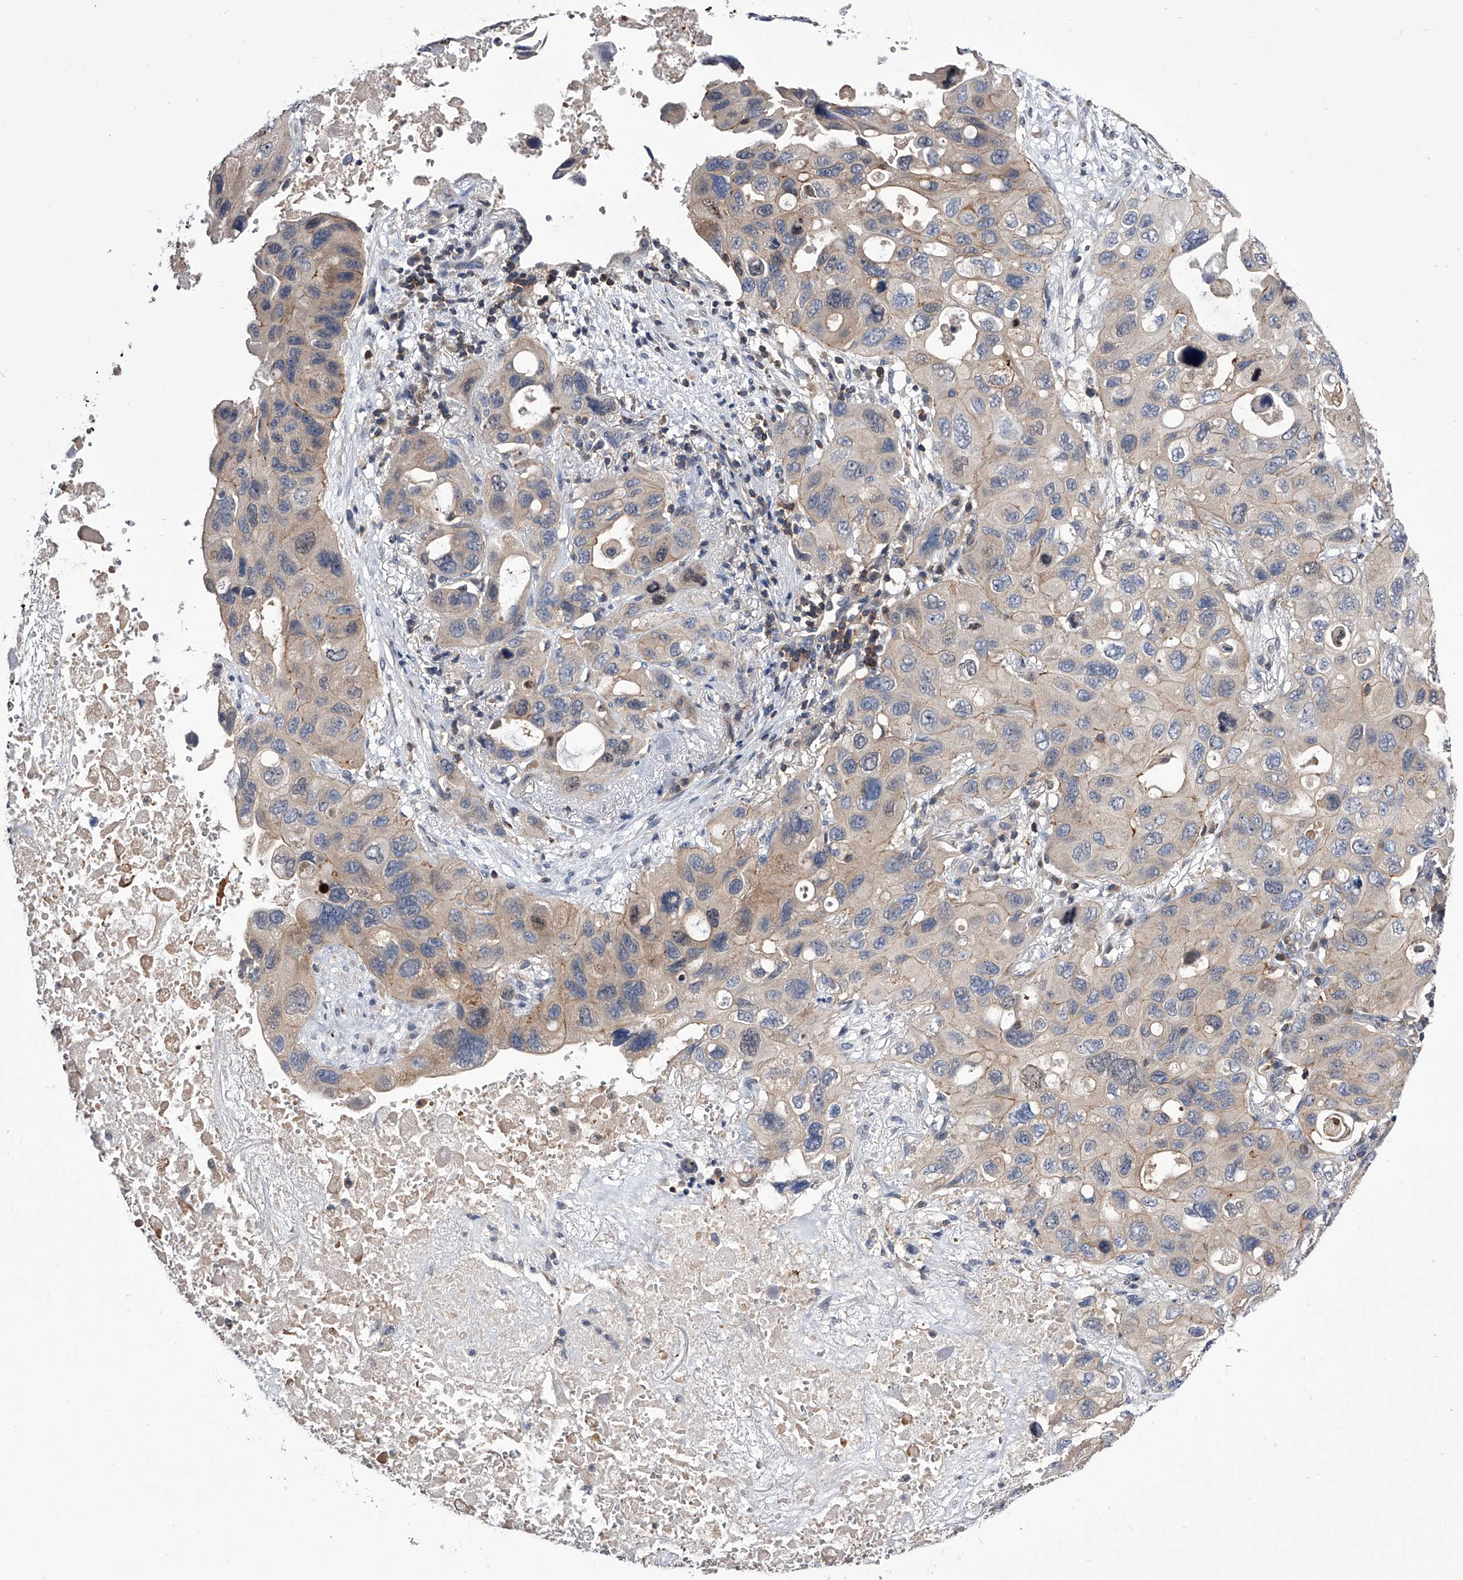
{"staining": {"intensity": "weak", "quantity": "<25%", "location": "cytoplasmic/membranous"}, "tissue": "lung cancer", "cell_type": "Tumor cells", "image_type": "cancer", "snomed": [{"axis": "morphology", "description": "Squamous cell carcinoma, NOS"}, {"axis": "topography", "description": "Lung"}], "caption": "Tumor cells are negative for brown protein staining in lung cancer (squamous cell carcinoma).", "gene": "PAN3", "patient": {"sex": "female", "age": 73}}